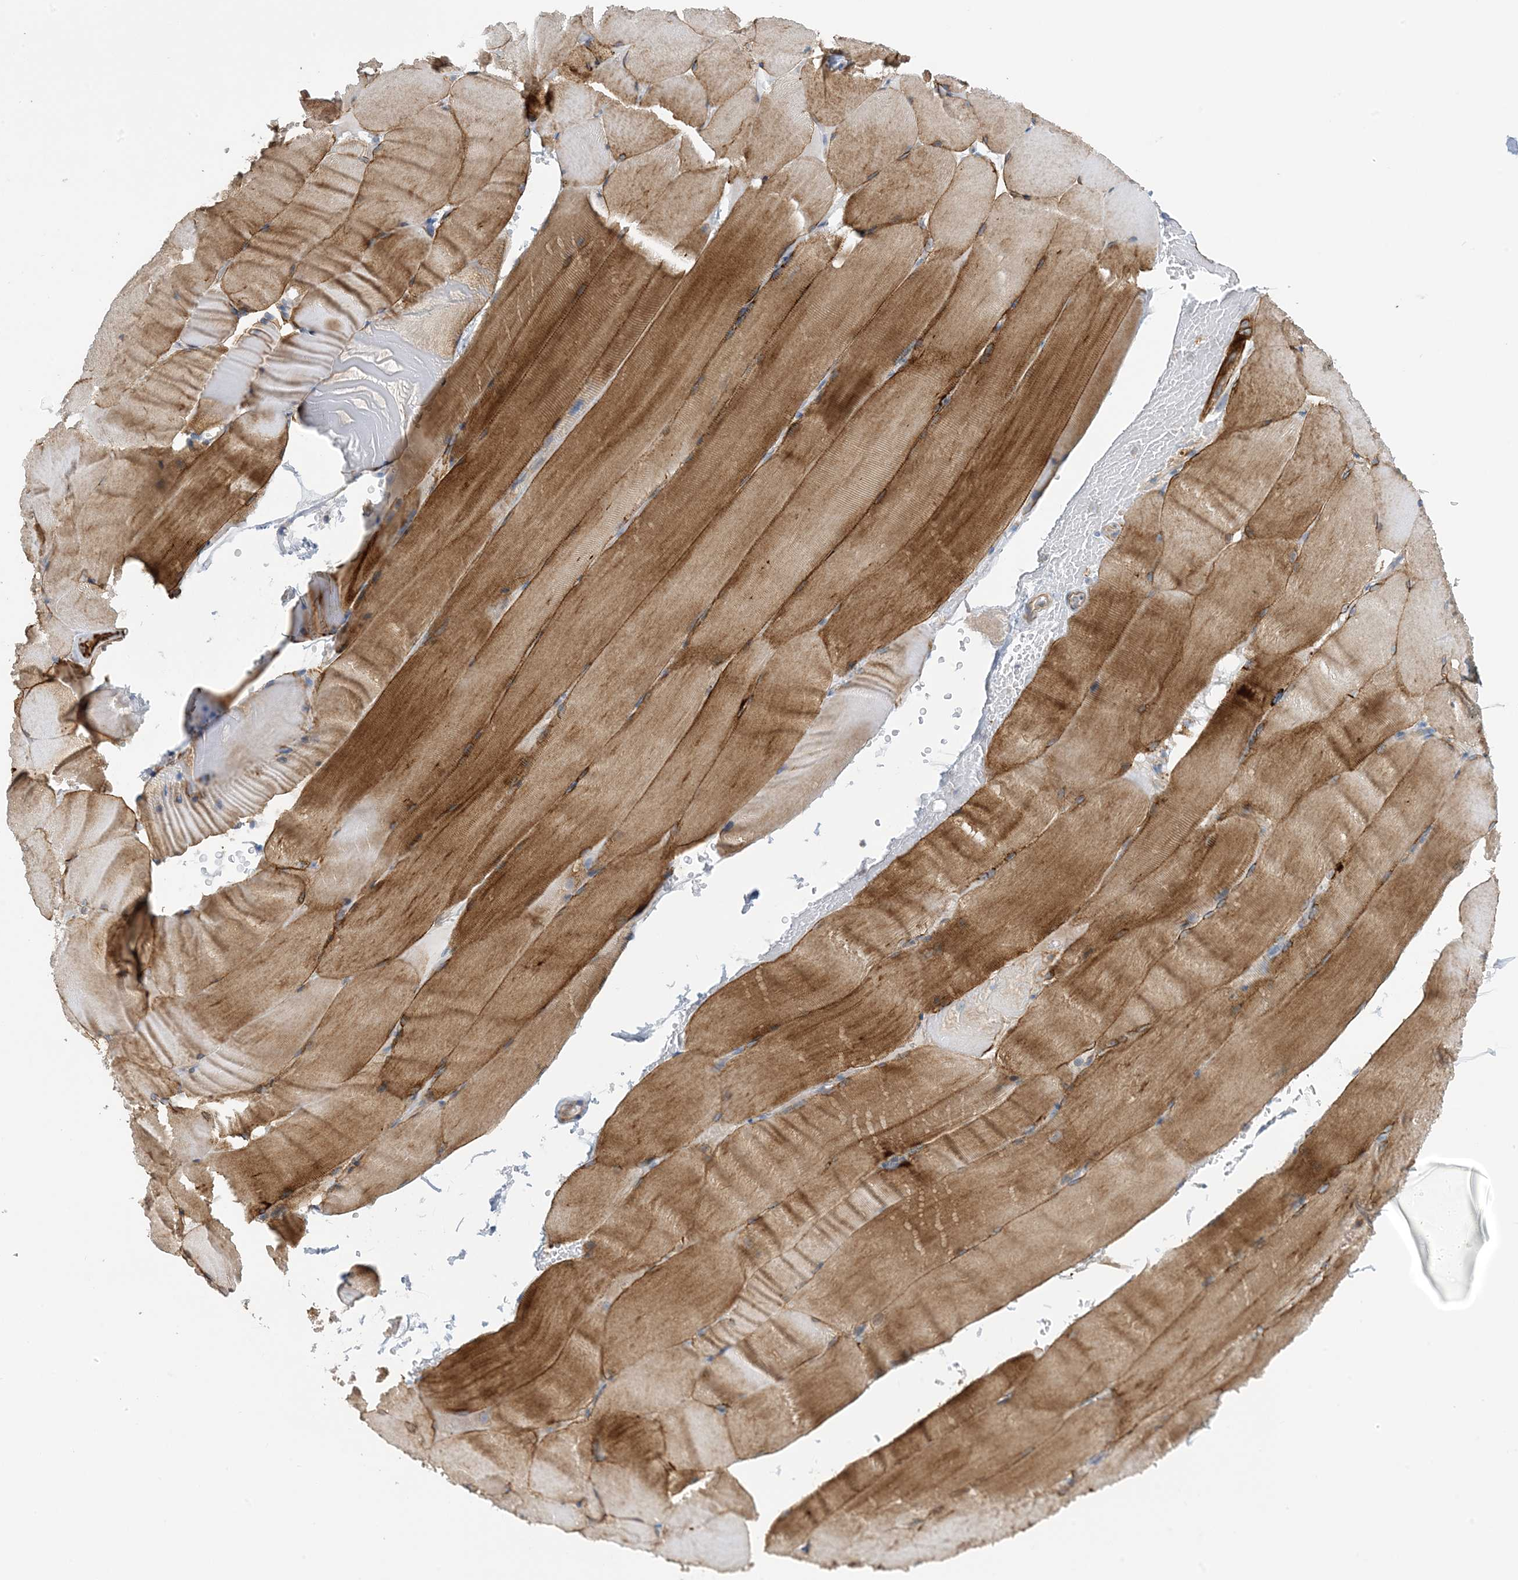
{"staining": {"intensity": "moderate", "quantity": ">75%", "location": "cytoplasmic/membranous"}, "tissue": "skeletal muscle", "cell_type": "Myocytes", "image_type": "normal", "snomed": [{"axis": "morphology", "description": "Normal tissue, NOS"}, {"axis": "topography", "description": "Skeletal muscle"}, {"axis": "topography", "description": "Parathyroid gland"}], "caption": "A medium amount of moderate cytoplasmic/membranous expression is appreciated in approximately >75% of myocytes in unremarkable skeletal muscle. (brown staining indicates protein expression, while blue staining denotes nuclei).", "gene": "CALHM5", "patient": {"sex": "female", "age": 37}}